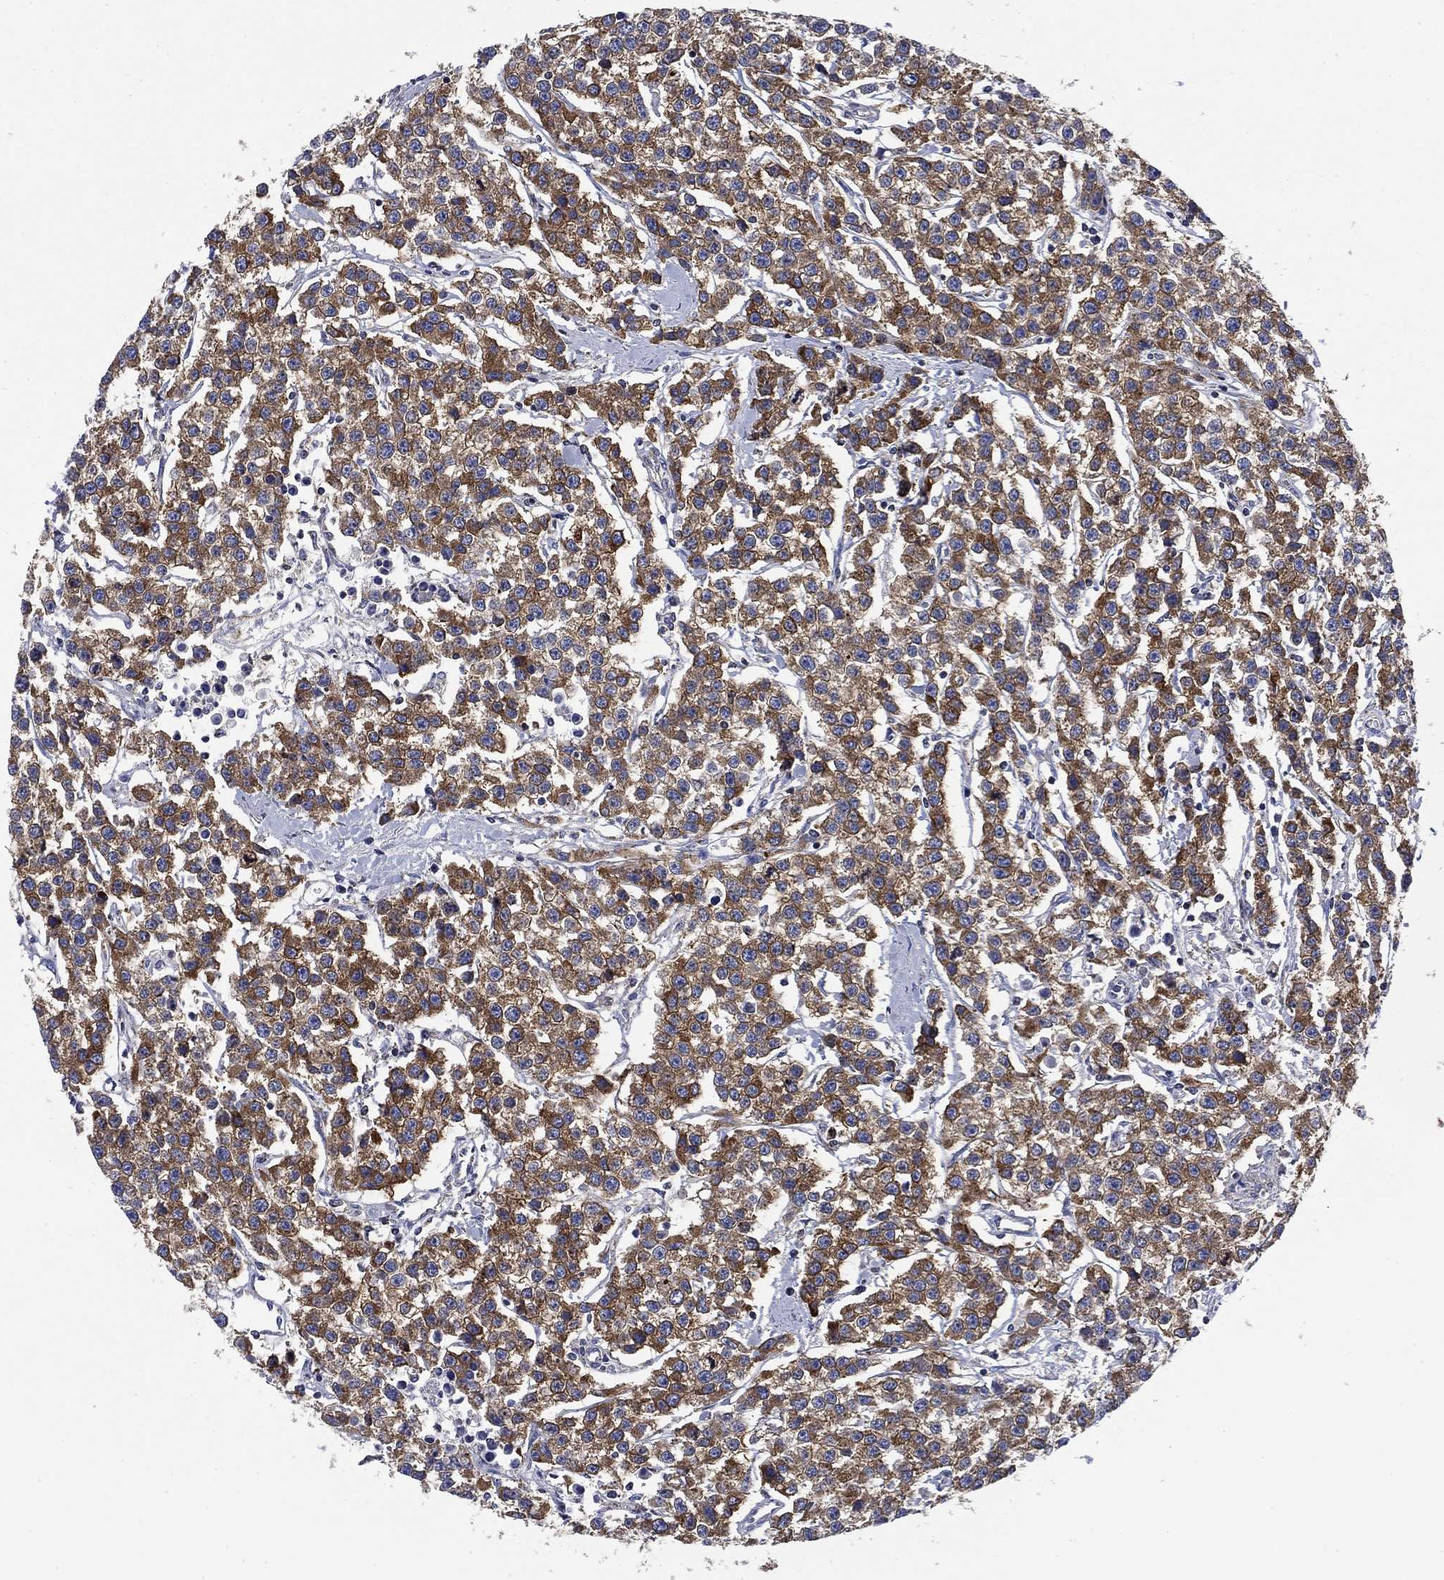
{"staining": {"intensity": "strong", "quantity": ">75%", "location": "cytoplasmic/membranous"}, "tissue": "testis cancer", "cell_type": "Tumor cells", "image_type": "cancer", "snomed": [{"axis": "morphology", "description": "Seminoma, NOS"}, {"axis": "topography", "description": "Testis"}], "caption": "Immunohistochemical staining of testis cancer displays strong cytoplasmic/membranous protein positivity in approximately >75% of tumor cells.", "gene": "NACAD", "patient": {"sex": "male", "age": 59}}